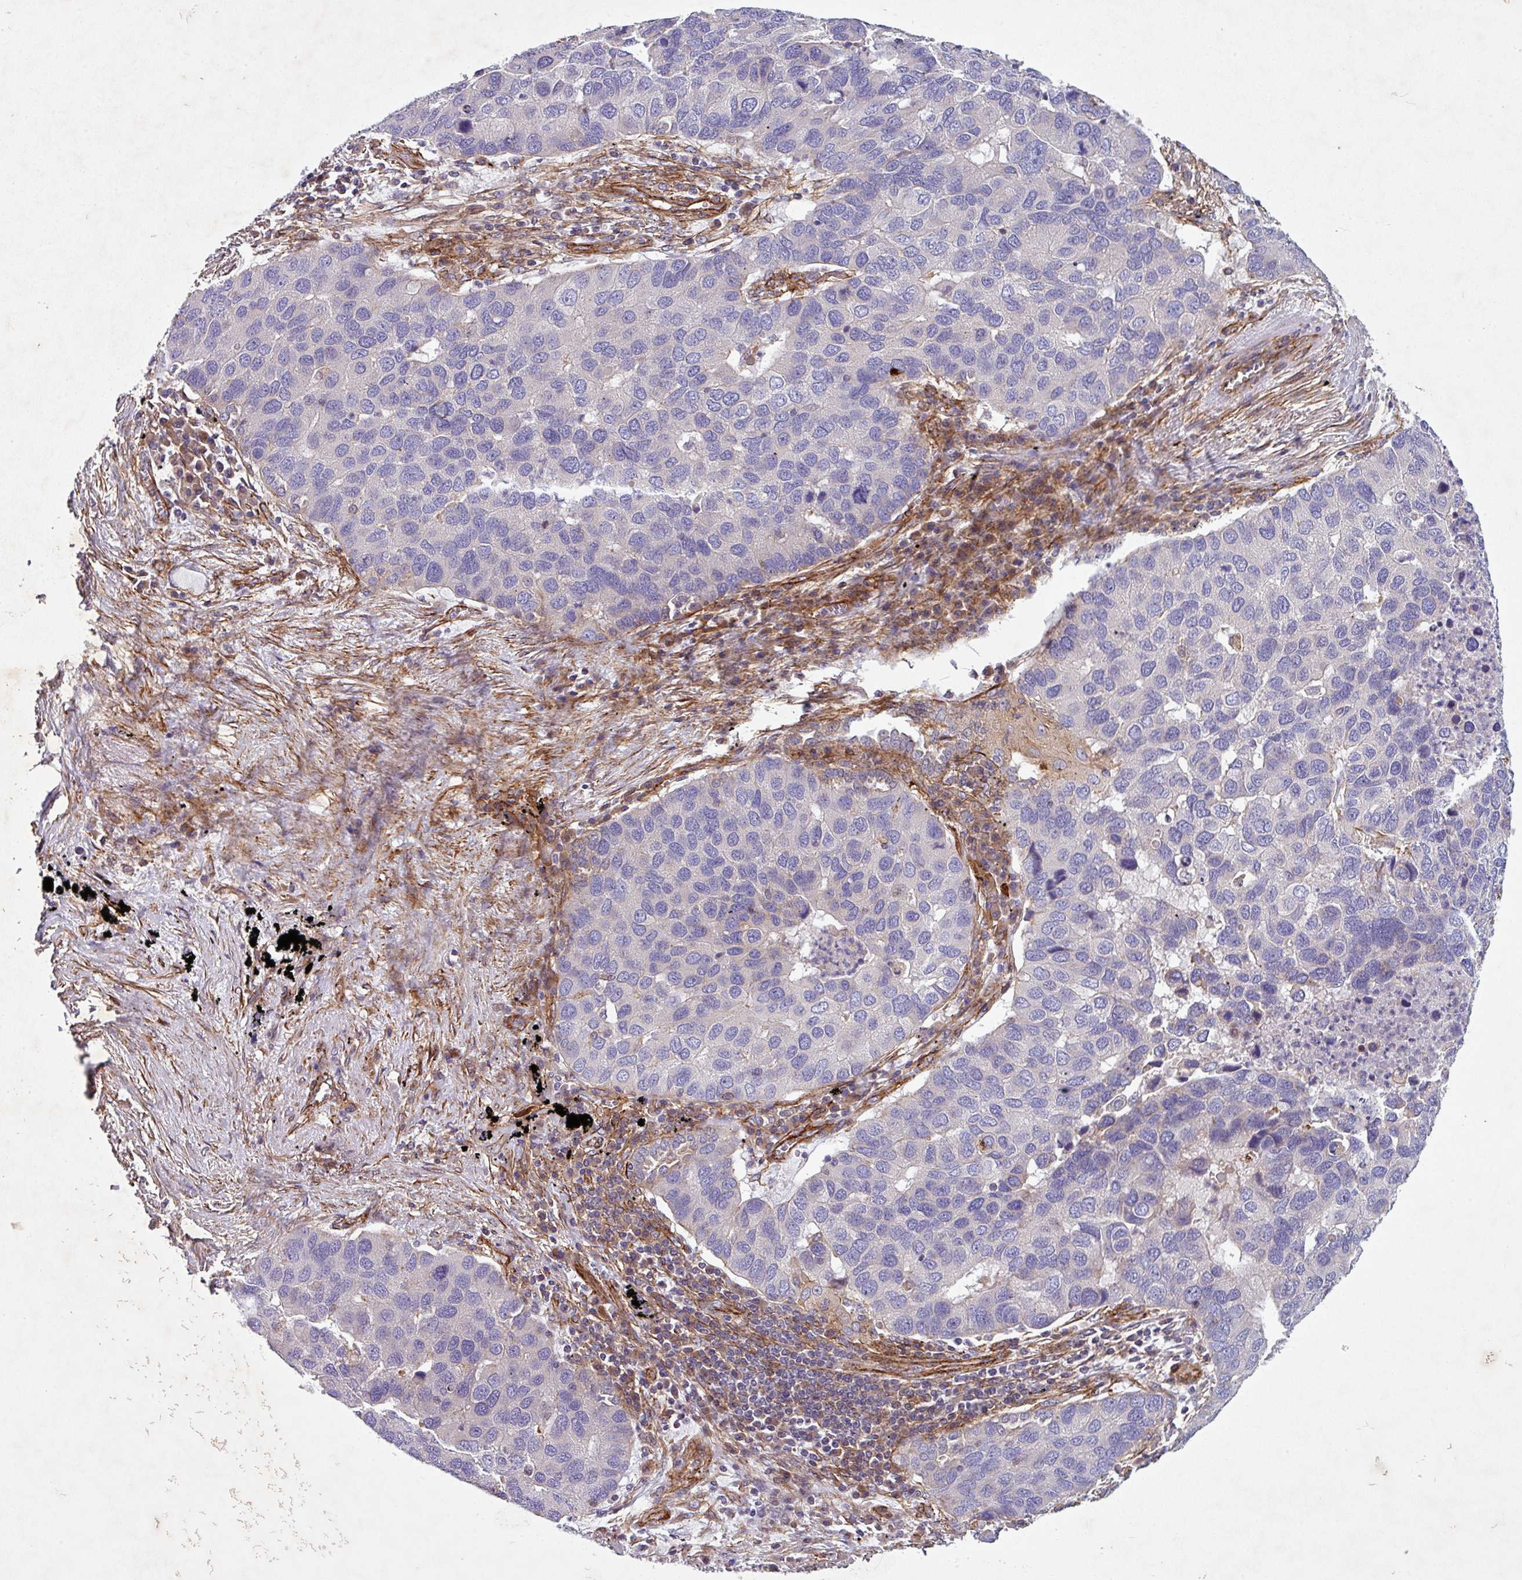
{"staining": {"intensity": "negative", "quantity": "none", "location": "none"}, "tissue": "lung cancer", "cell_type": "Tumor cells", "image_type": "cancer", "snomed": [{"axis": "morphology", "description": "Aneuploidy"}, {"axis": "morphology", "description": "Adenocarcinoma, NOS"}, {"axis": "topography", "description": "Lymph node"}, {"axis": "topography", "description": "Lung"}], "caption": "This is an immunohistochemistry (IHC) photomicrograph of human adenocarcinoma (lung). There is no positivity in tumor cells.", "gene": "ATP2C2", "patient": {"sex": "female", "age": 74}}